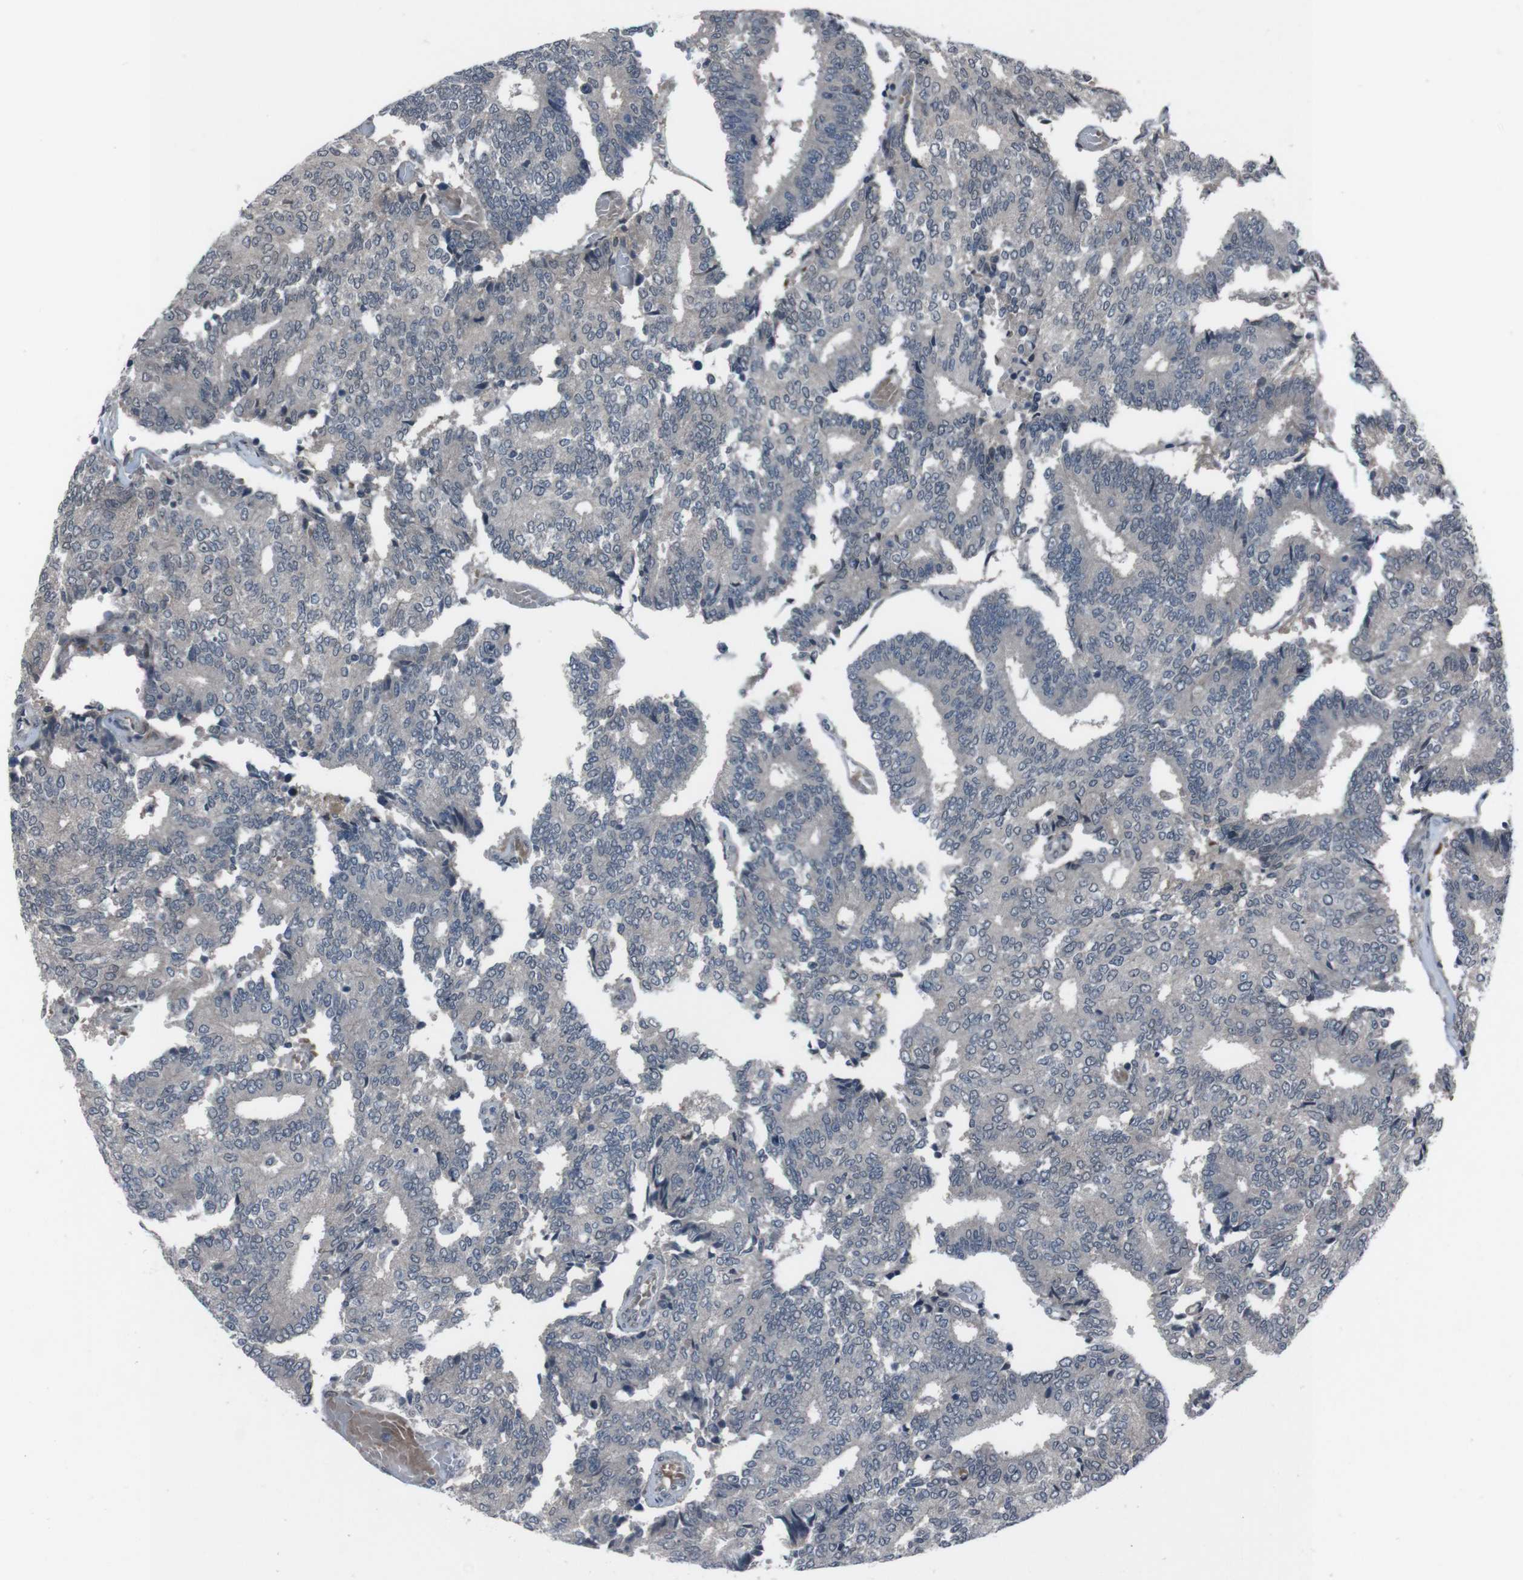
{"staining": {"intensity": "negative", "quantity": "none", "location": "none"}, "tissue": "prostate cancer", "cell_type": "Tumor cells", "image_type": "cancer", "snomed": [{"axis": "morphology", "description": "Adenocarcinoma, High grade"}, {"axis": "topography", "description": "Prostate"}], "caption": "The image reveals no significant expression in tumor cells of prostate cancer (high-grade adenocarcinoma).", "gene": "SS18L1", "patient": {"sex": "male", "age": 55}}